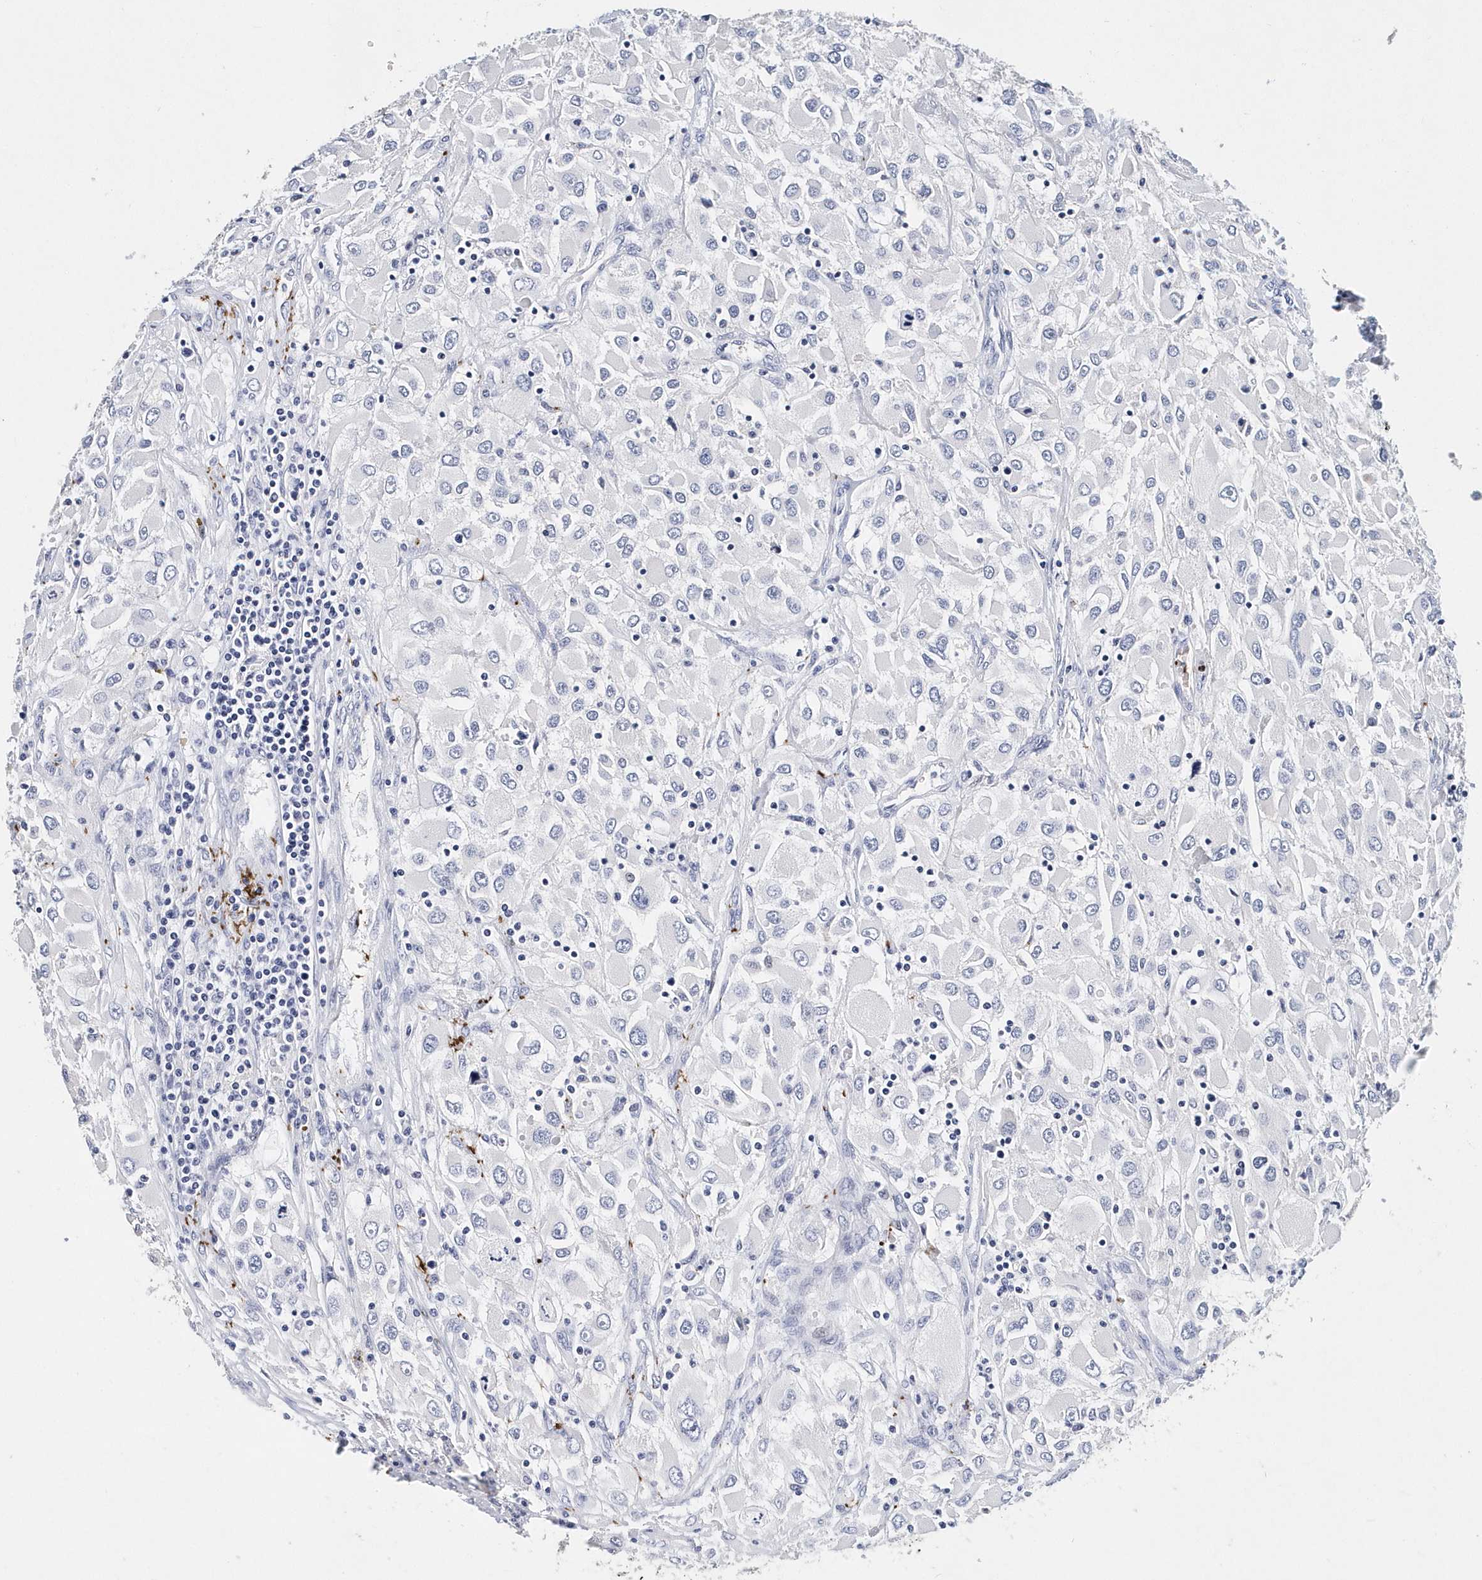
{"staining": {"intensity": "negative", "quantity": "none", "location": "none"}, "tissue": "renal cancer", "cell_type": "Tumor cells", "image_type": "cancer", "snomed": [{"axis": "morphology", "description": "Adenocarcinoma, NOS"}, {"axis": "topography", "description": "Kidney"}], "caption": "The immunohistochemistry (IHC) photomicrograph has no significant positivity in tumor cells of adenocarcinoma (renal) tissue. Brightfield microscopy of IHC stained with DAB (brown) and hematoxylin (blue), captured at high magnification.", "gene": "ITGA2B", "patient": {"sex": "female", "age": 52}}